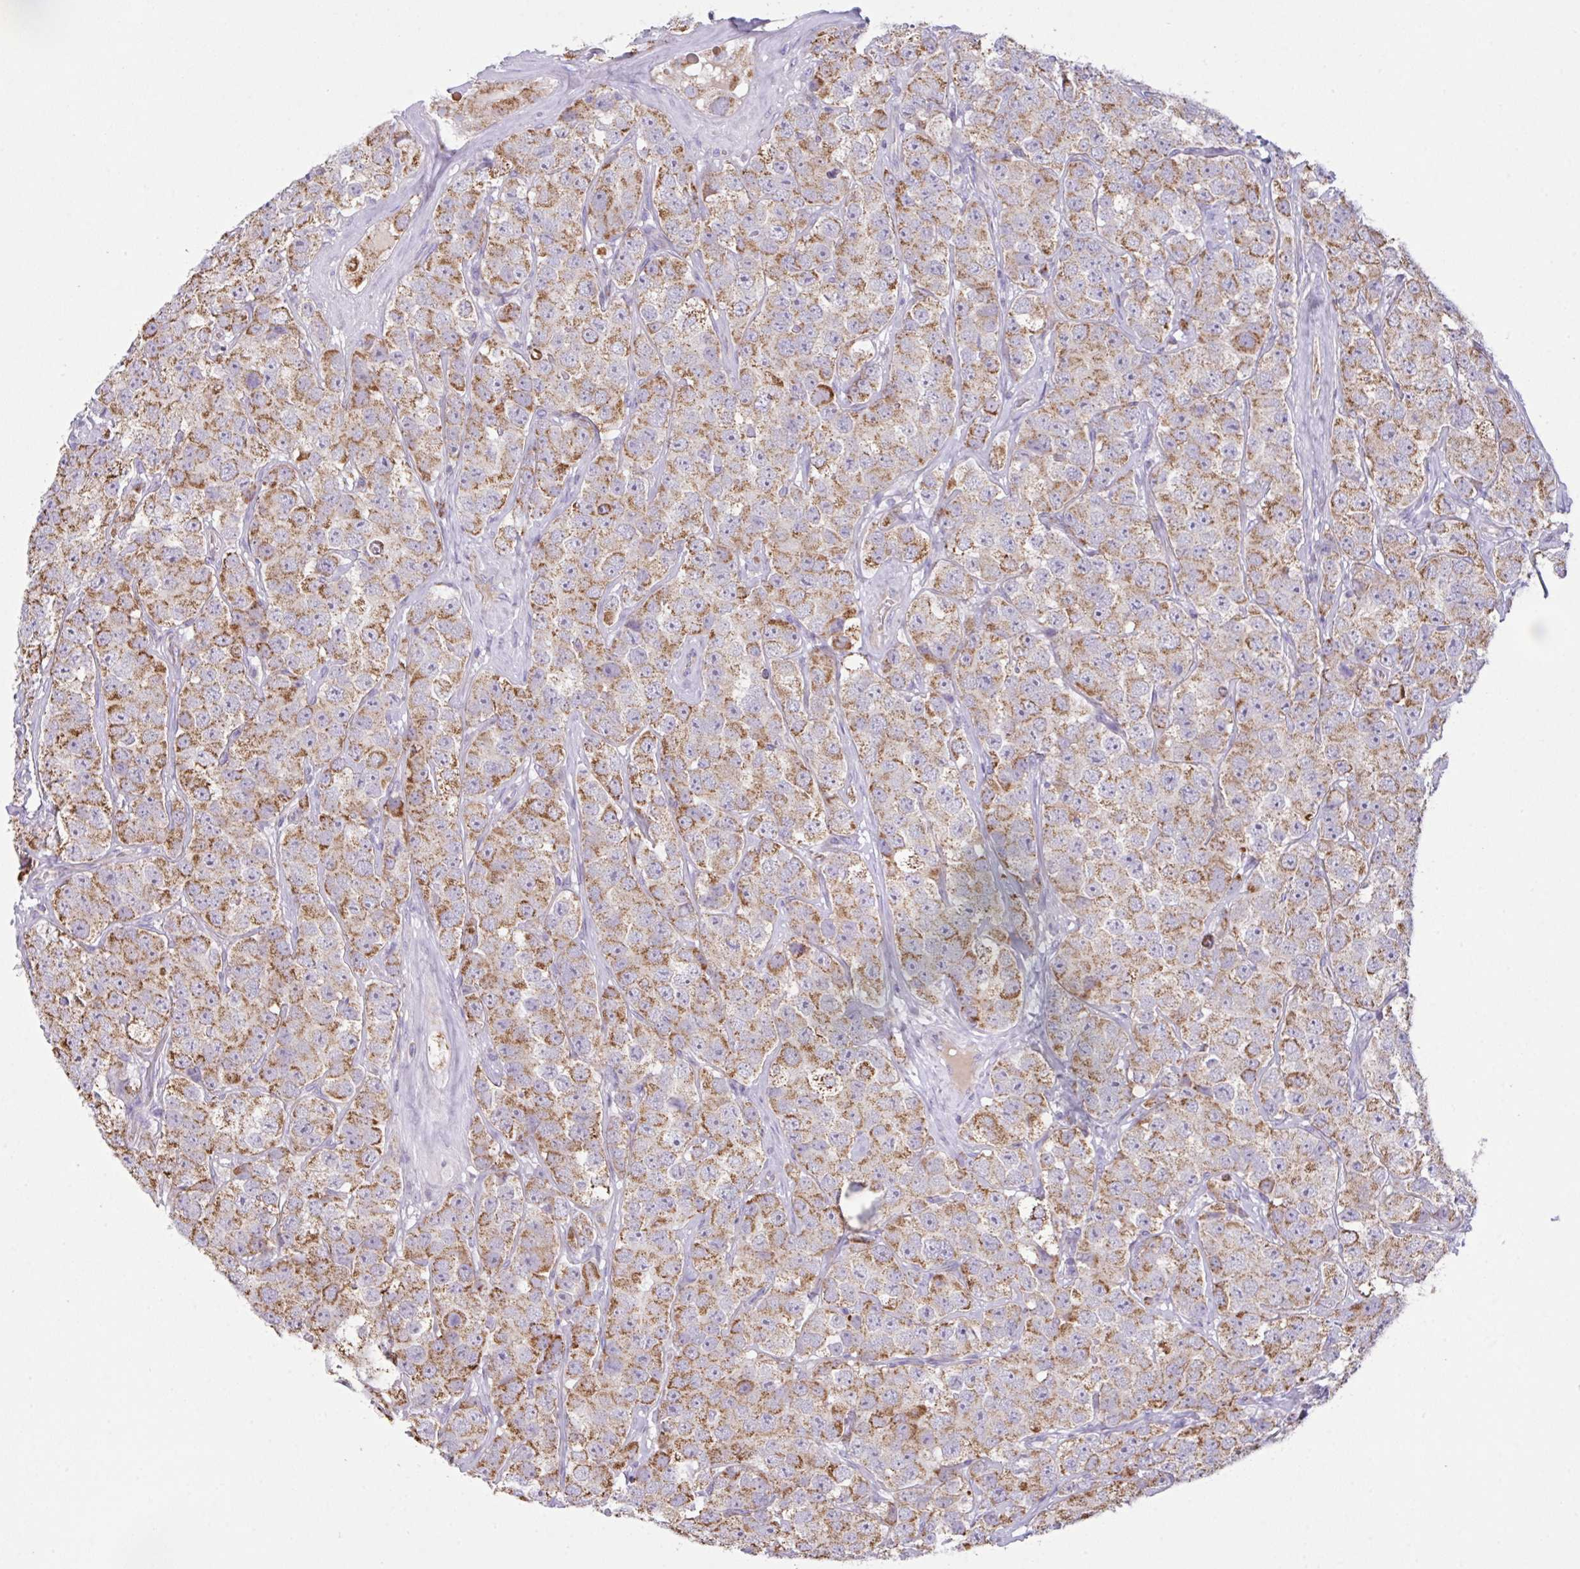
{"staining": {"intensity": "moderate", "quantity": ">75%", "location": "cytoplasmic/membranous"}, "tissue": "testis cancer", "cell_type": "Tumor cells", "image_type": "cancer", "snomed": [{"axis": "morphology", "description": "Seminoma, NOS"}, {"axis": "topography", "description": "Testis"}], "caption": "Seminoma (testis) stained for a protein (brown) reveals moderate cytoplasmic/membranous positive staining in about >75% of tumor cells.", "gene": "CHDH", "patient": {"sex": "male", "age": 28}}